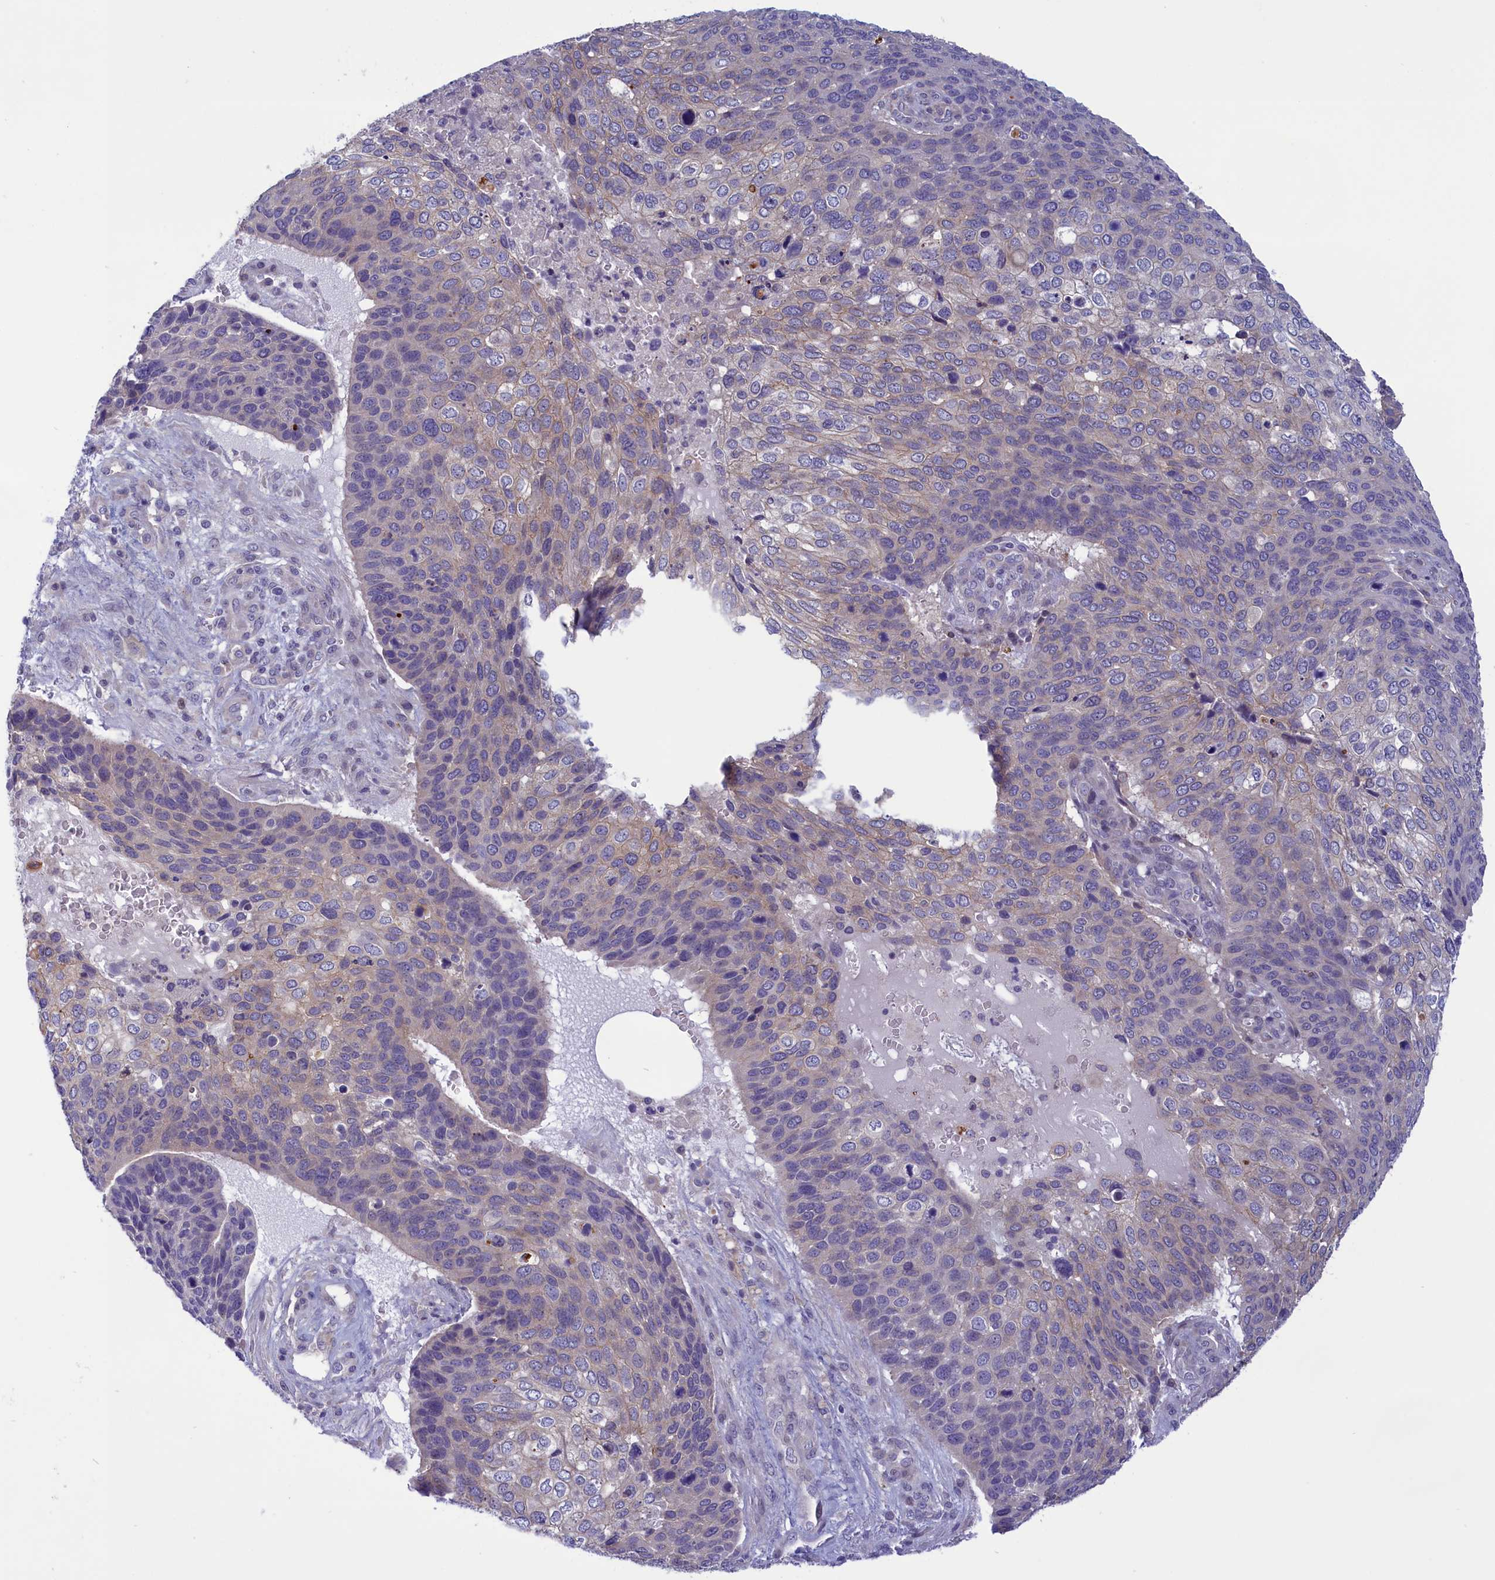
{"staining": {"intensity": "weak", "quantity": "<25%", "location": "cytoplasmic/membranous"}, "tissue": "skin cancer", "cell_type": "Tumor cells", "image_type": "cancer", "snomed": [{"axis": "morphology", "description": "Basal cell carcinoma"}, {"axis": "topography", "description": "Skin"}], "caption": "Tumor cells show no significant positivity in skin cancer.", "gene": "CORO2A", "patient": {"sex": "female", "age": 74}}